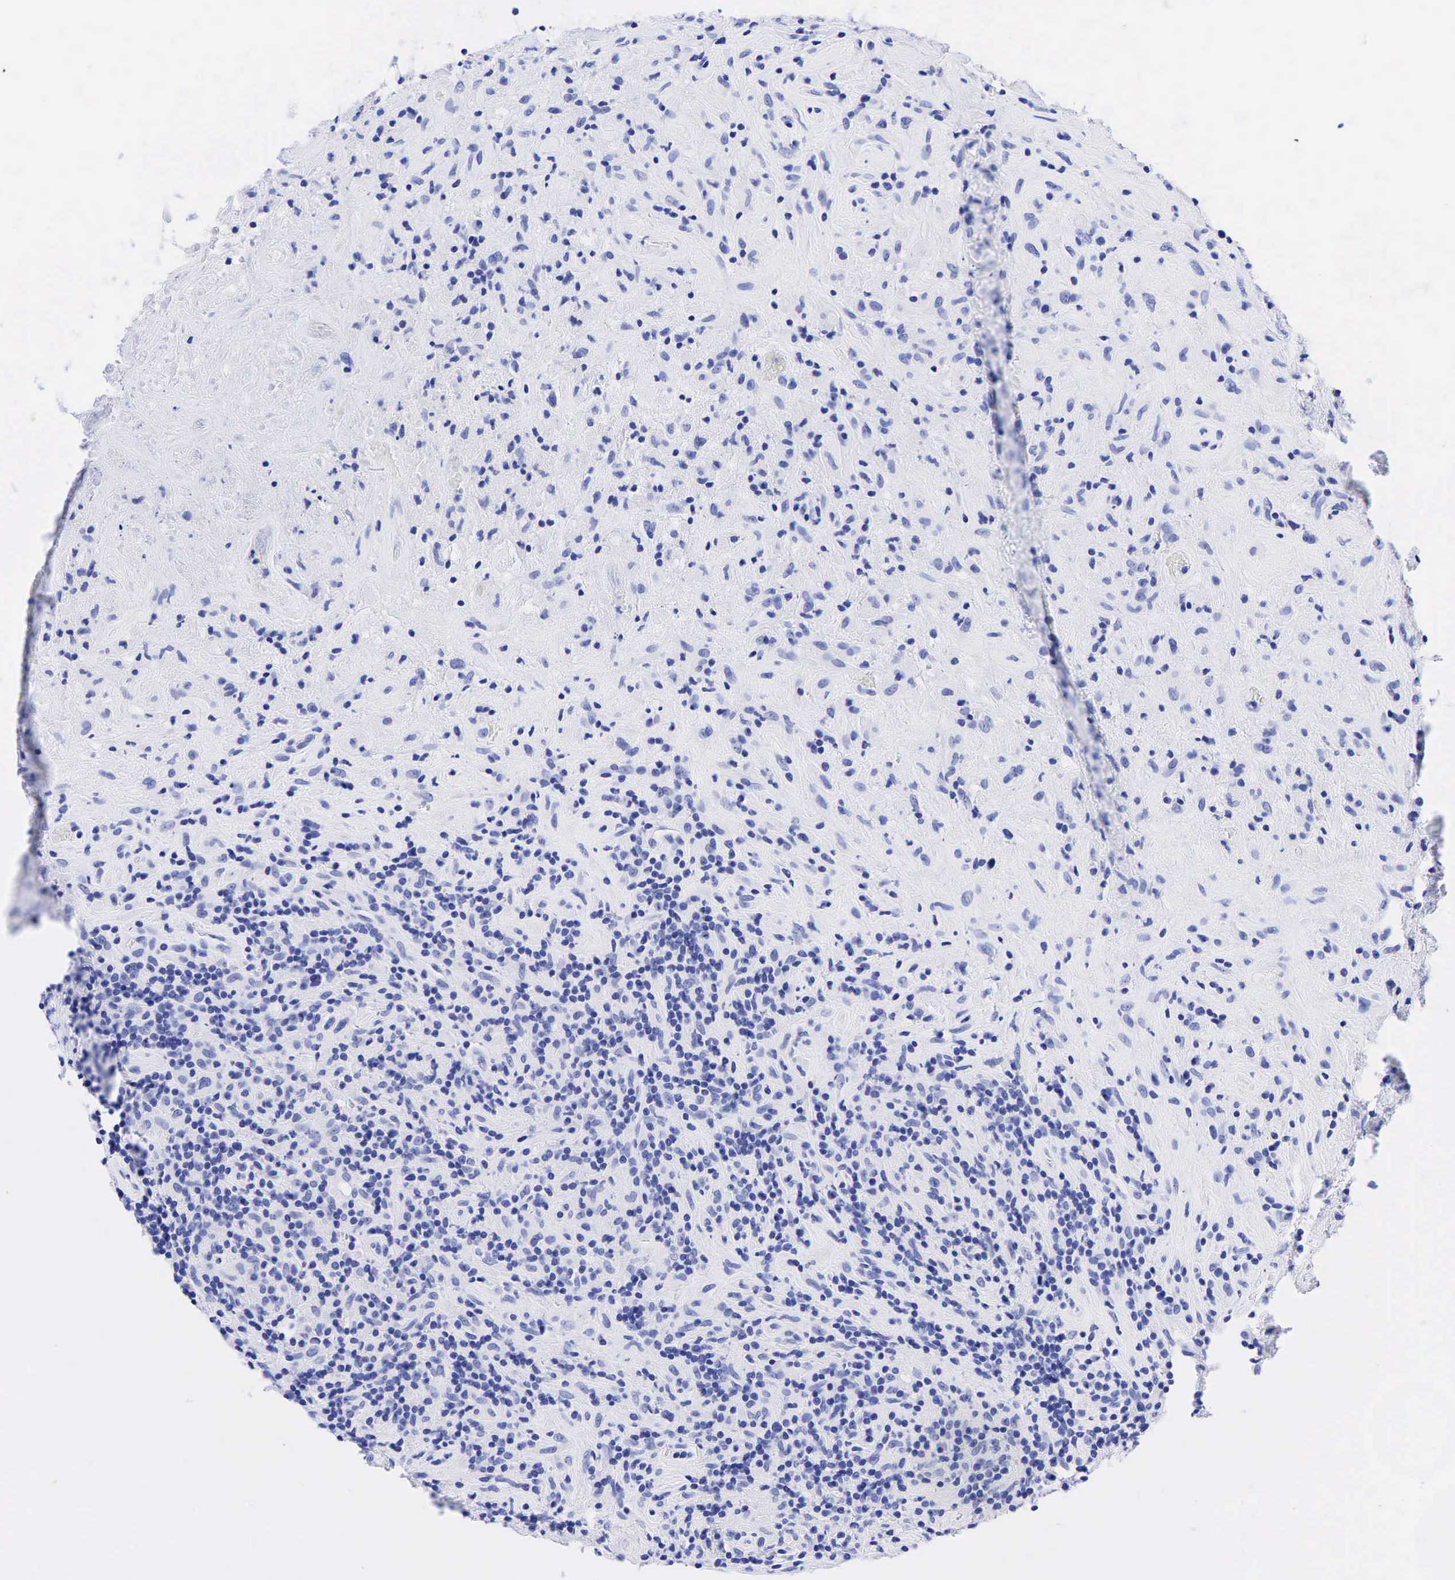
{"staining": {"intensity": "negative", "quantity": "none", "location": "none"}, "tissue": "lymphoma", "cell_type": "Tumor cells", "image_type": "cancer", "snomed": [{"axis": "morphology", "description": "Hodgkin's disease, NOS"}, {"axis": "topography", "description": "Lymph node"}], "caption": "DAB (3,3'-diaminobenzidine) immunohistochemical staining of lymphoma displays no significant staining in tumor cells. (DAB IHC, high magnification).", "gene": "CEACAM5", "patient": {"sex": "male", "age": 46}}